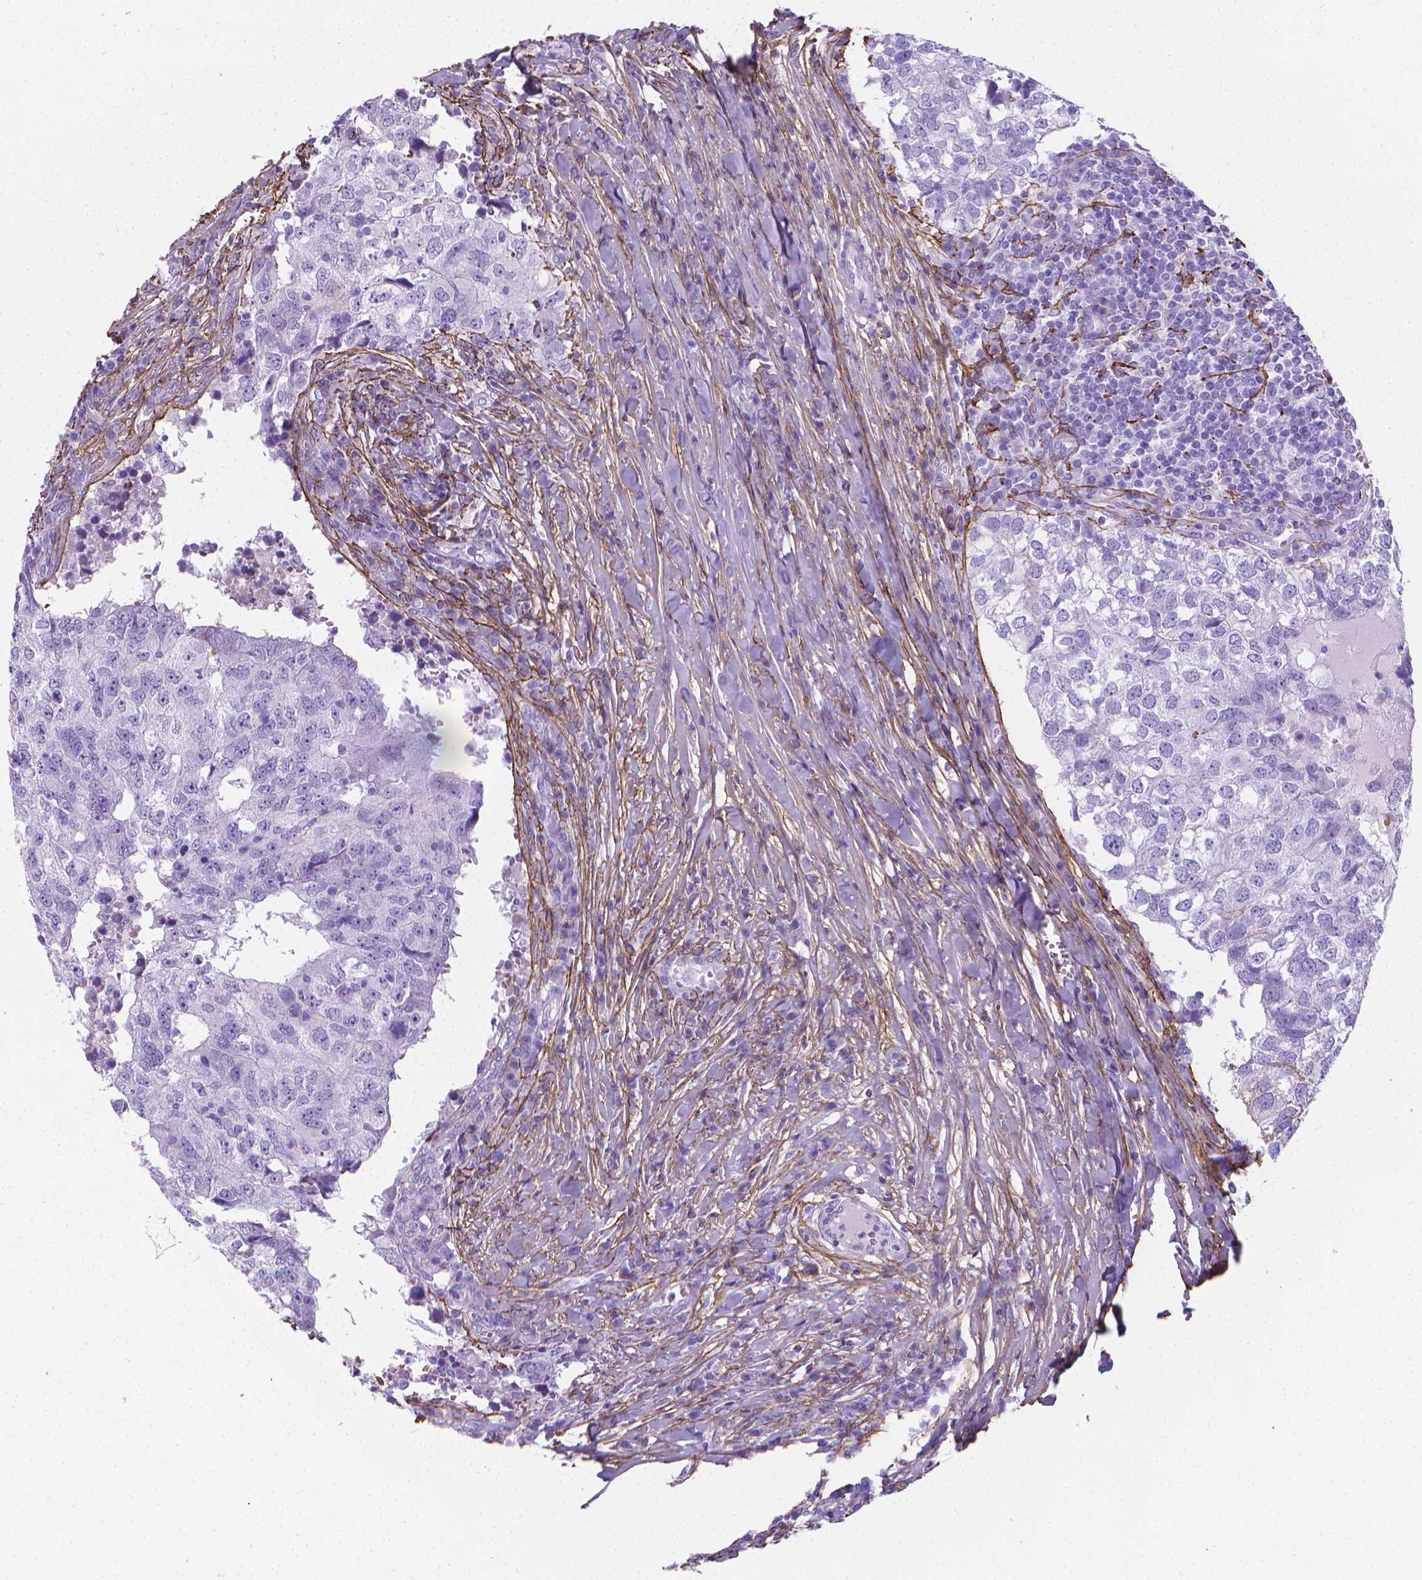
{"staining": {"intensity": "negative", "quantity": "none", "location": "none"}, "tissue": "breast cancer", "cell_type": "Tumor cells", "image_type": "cancer", "snomed": [{"axis": "morphology", "description": "Duct carcinoma"}, {"axis": "topography", "description": "Breast"}], "caption": "Breast invasive ductal carcinoma was stained to show a protein in brown. There is no significant positivity in tumor cells. (DAB immunohistochemistry with hematoxylin counter stain).", "gene": "MFAP2", "patient": {"sex": "female", "age": 30}}